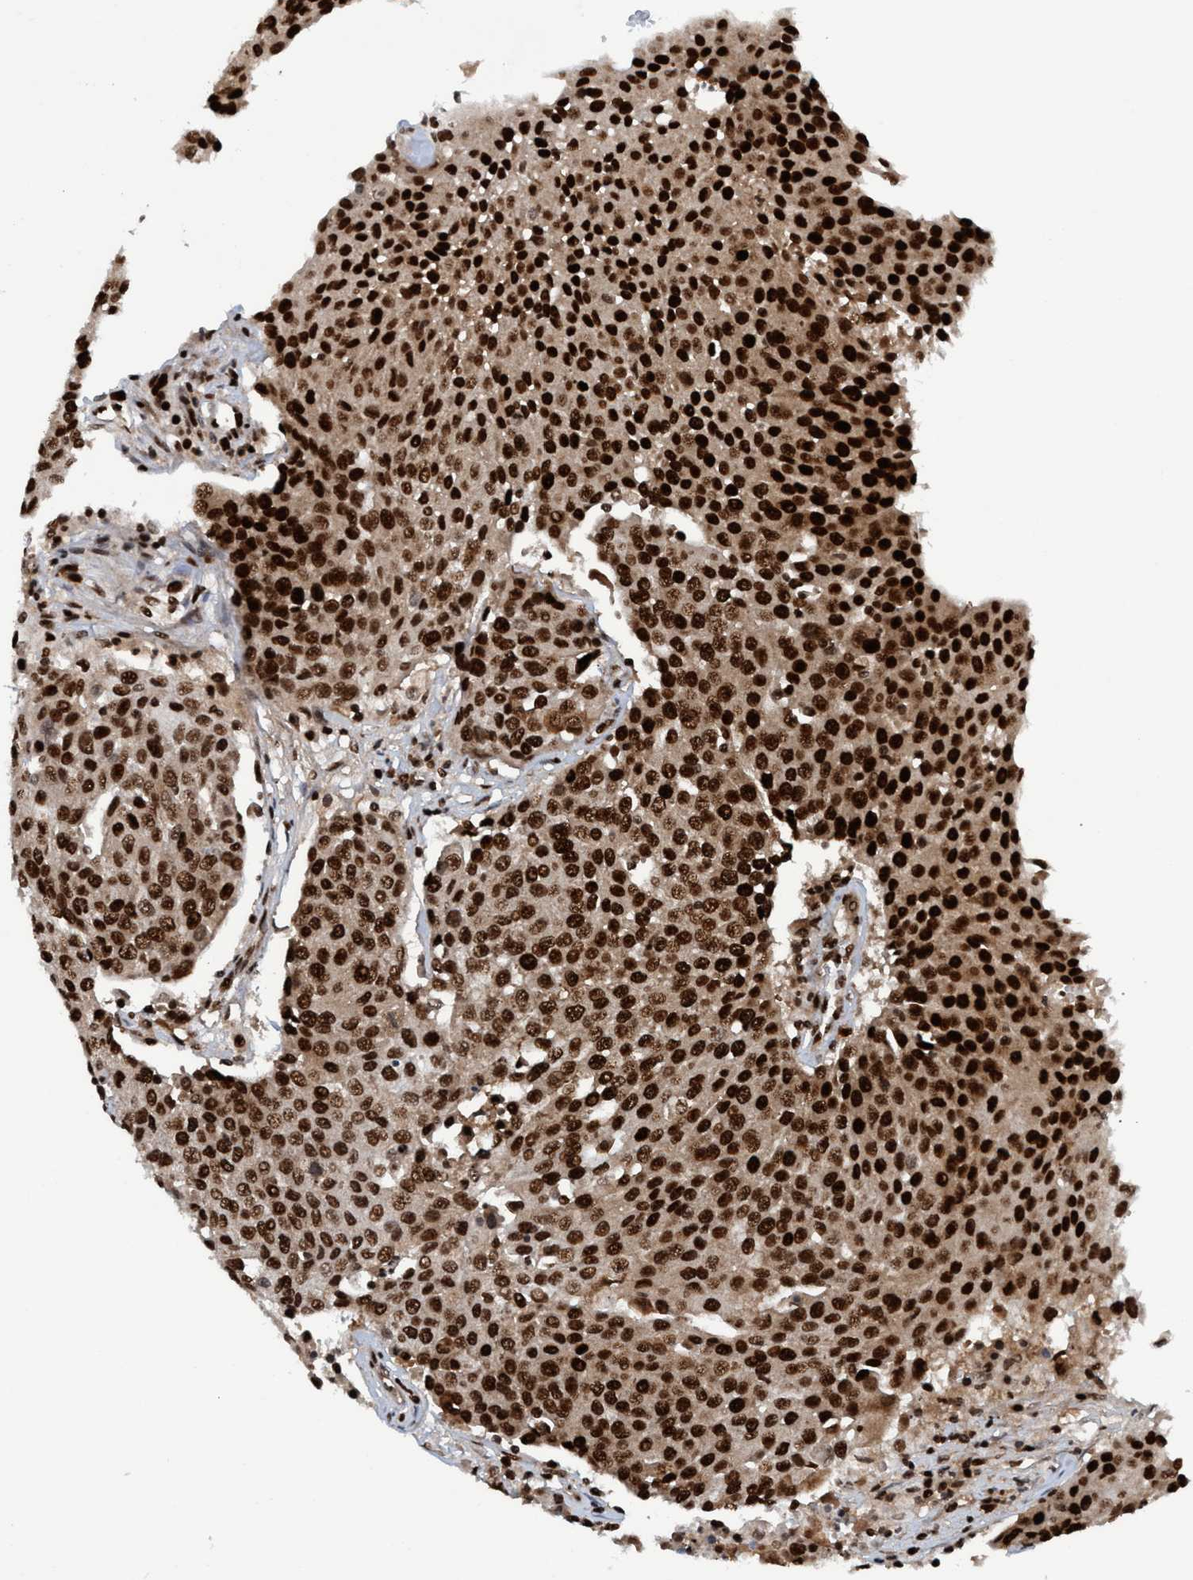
{"staining": {"intensity": "strong", "quantity": ">75%", "location": "cytoplasmic/membranous,nuclear"}, "tissue": "urothelial cancer", "cell_type": "Tumor cells", "image_type": "cancer", "snomed": [{"axis": "morphology", "description": "Urothelial carcinoma, High grade"}, {"axis": "topography", "description": "Urinary bladder"}], "caption": "Immunohistochemistry photomicrograph of neoplastic tissue: urothelial cancer stained using immunohistochemistry (IHC) exhibits high levels of strong protein expression localized specifically in the cytoplasmic/membranous and nuclear of tumor cells, appearing as a cytoplasmic/membranous and nuclear brown color.", "gene": "TOPBP1", "patient": {"sex": "female", "age": 85}}